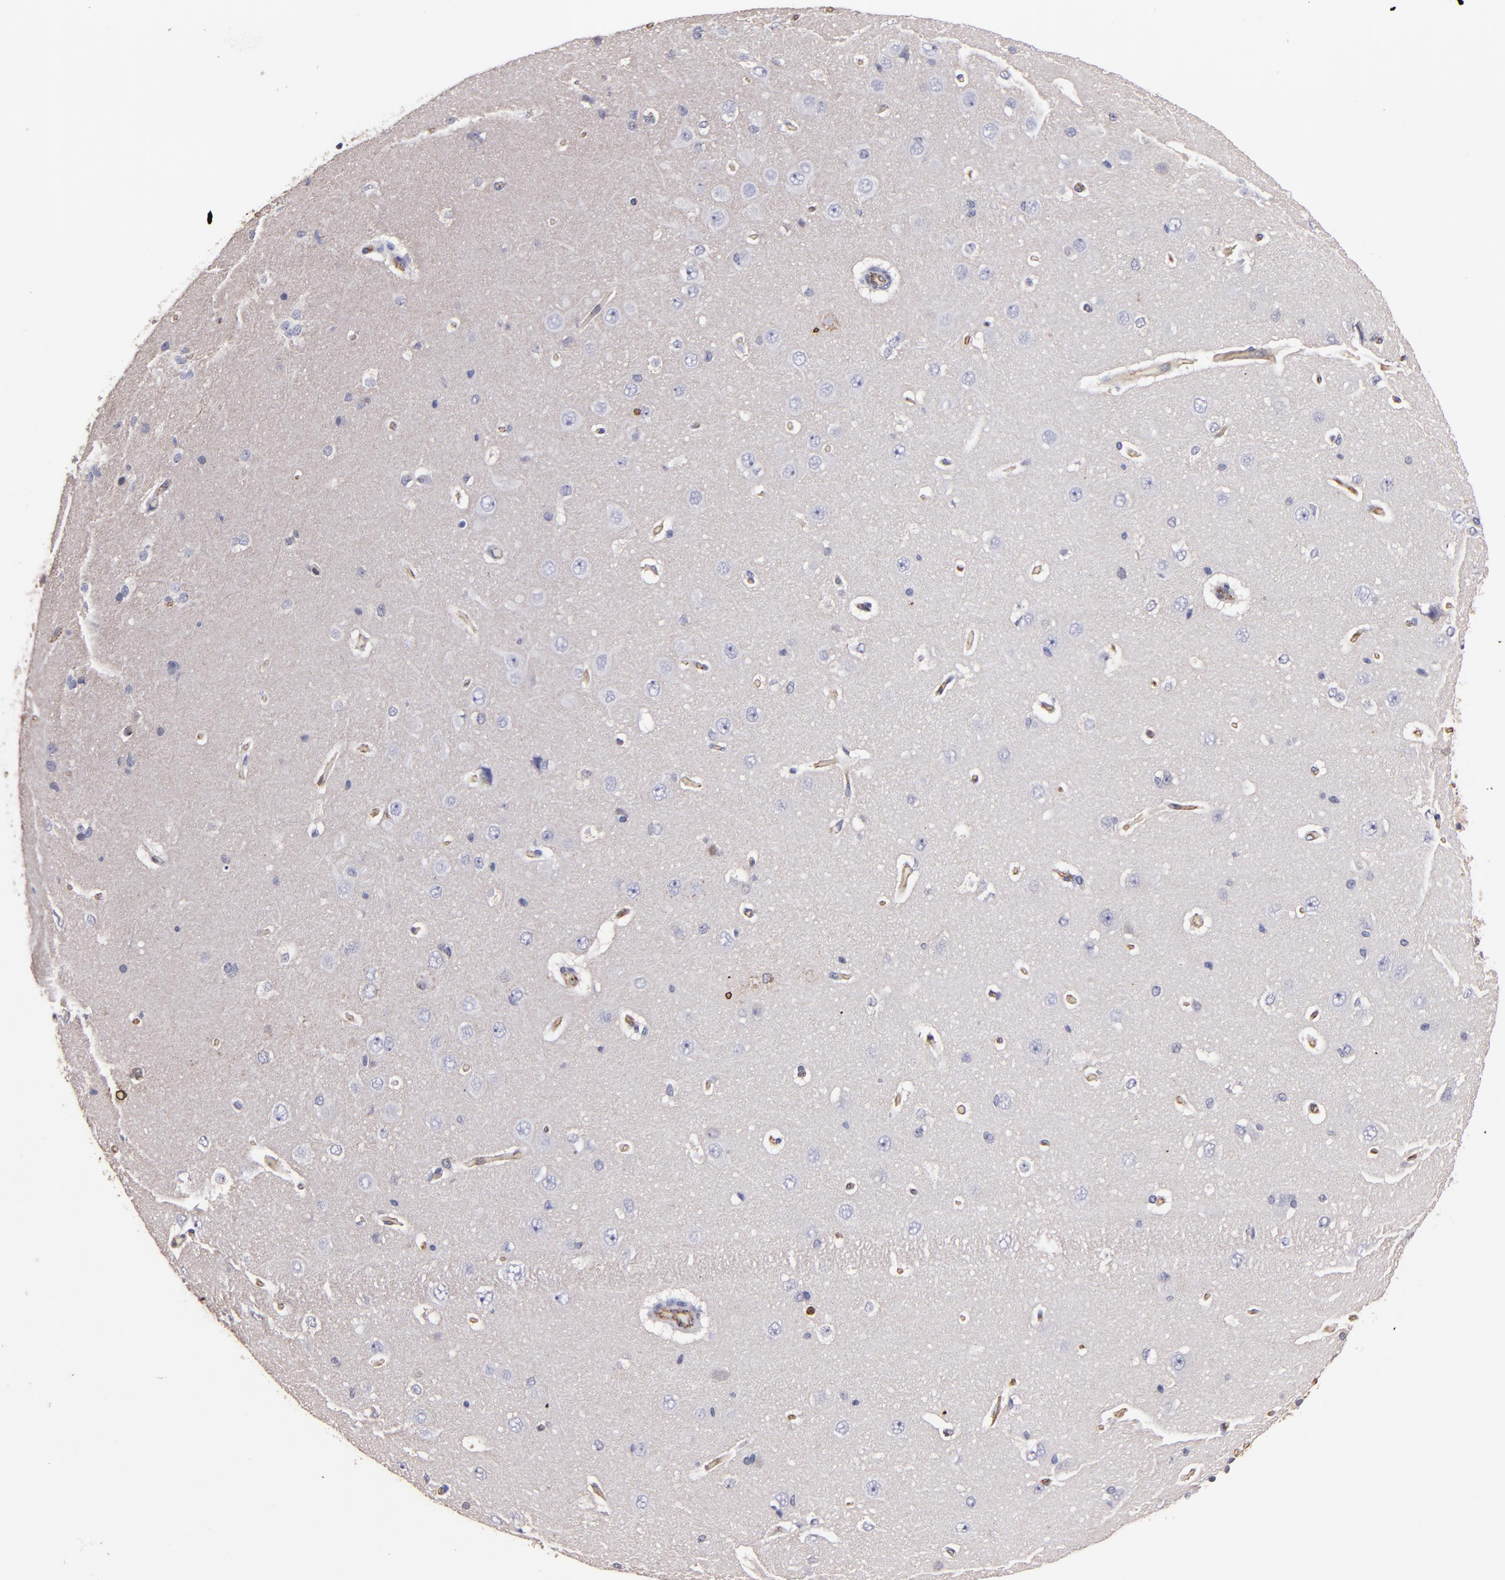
{"staining": {"intensity": "strong", "quantity": ">75%", "location": "cytoplasmic/membranous"}, "tissue": "cerebral cortex", "cell_type": "Endothelial cells", "image_type": "normal", "snomed": [{"axis": "morphology", "description": "Normal tissue, NOS"}, {"axis": "topography", "description": "Cerebral cortex"}], "caption": "High-power microscopy captured an immunohistochemistry (IHC) photomicrograph of unremarkable cerebral cortex, revealing strong cytoplasmic/membranous positivity in approximately >75% of endothelial cells.", "gene": "CLDN5", "patient": {"sex": "female", "age": 45}}